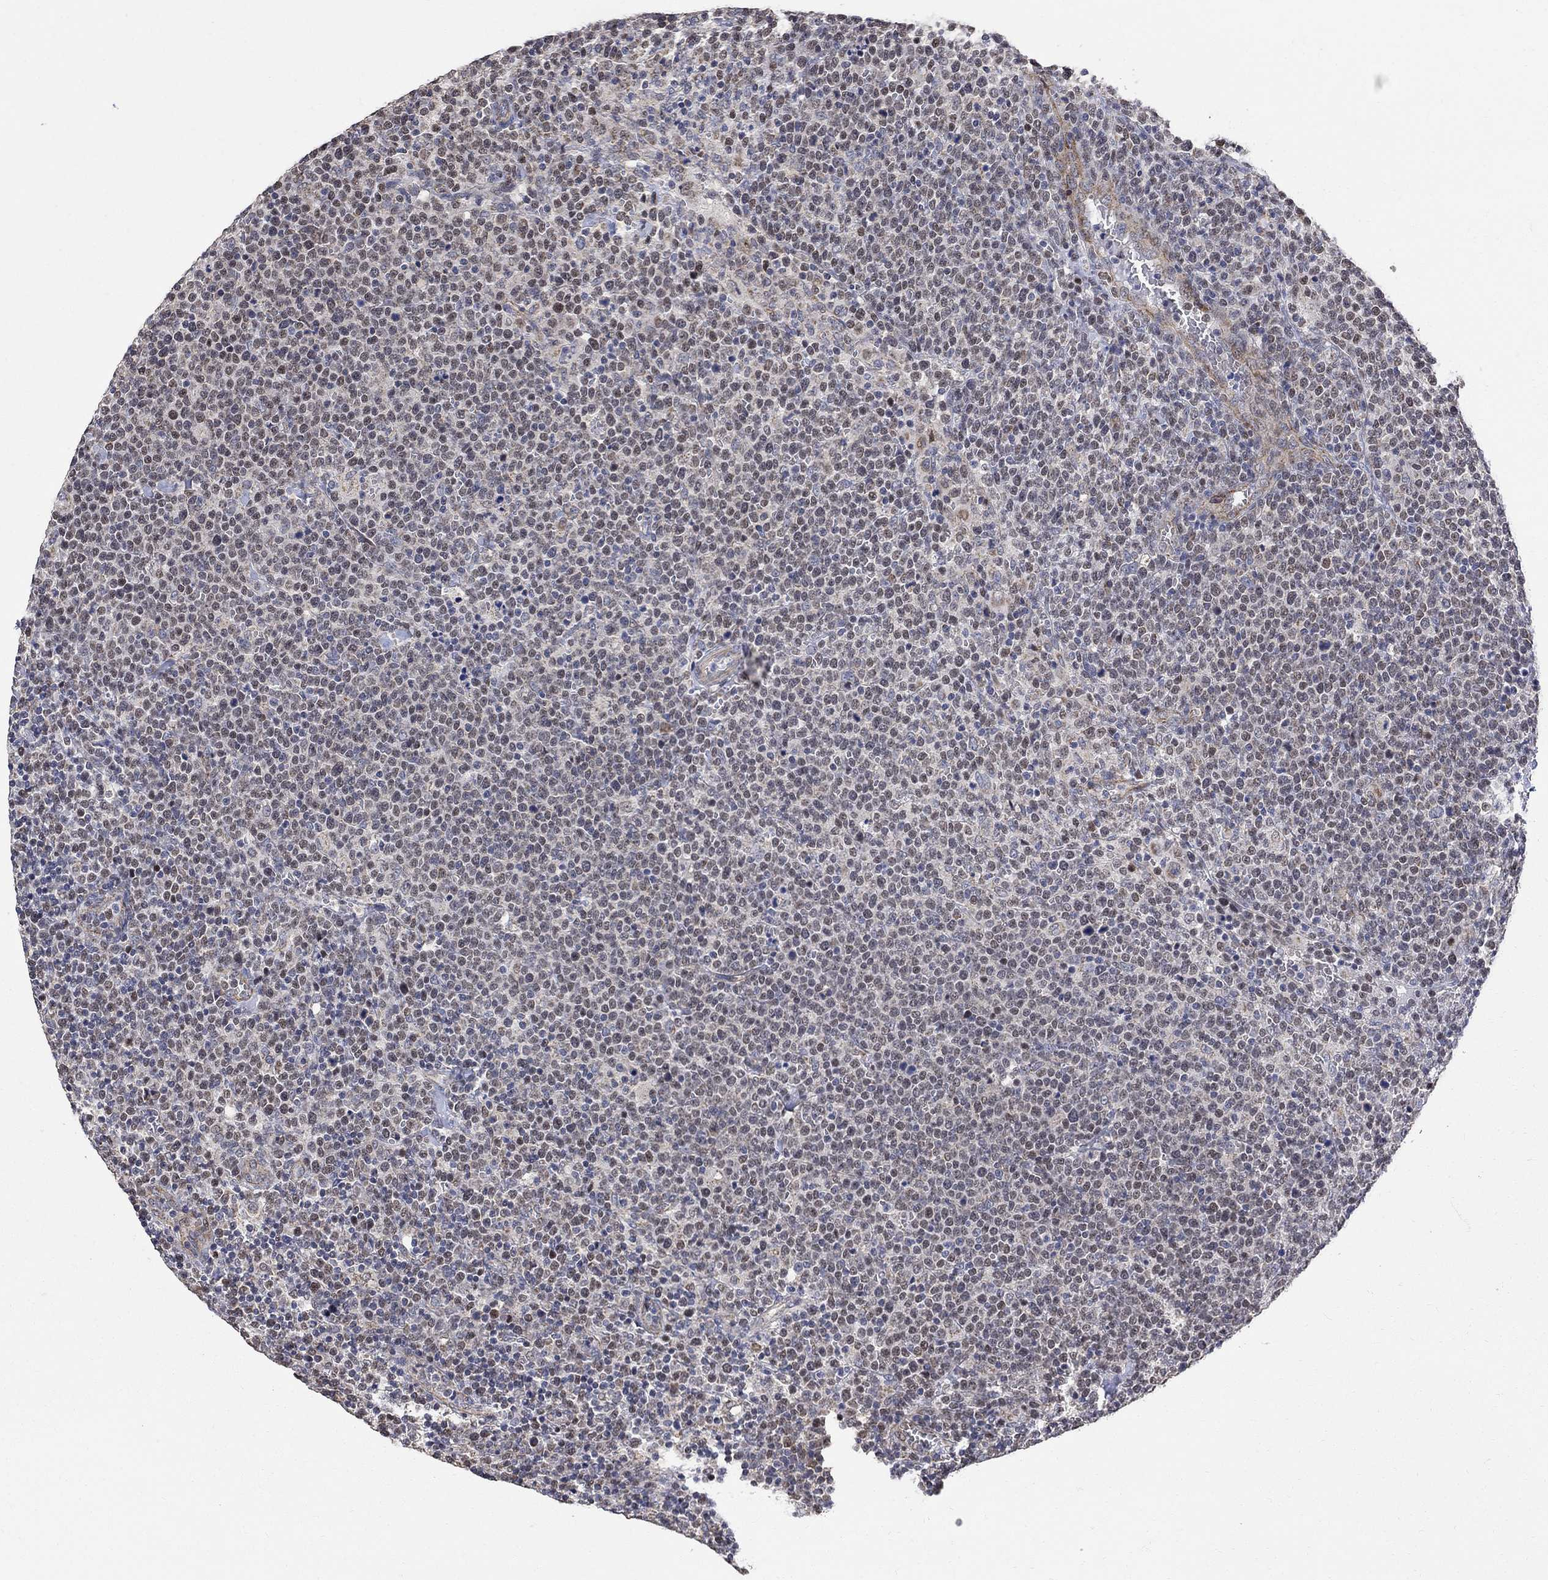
{"staining": {"intensity": "negative", "quantity": "none", "location": "none"}, "tissue": "lymphoma", "cell_type": "Tumor cells", "image_type": "cancer", "snomed": [{"axis": "morphology", "description": "Malignant lymphoma, non-Hodgkin's type, High grade"}, {"axis": "topography", "description": "Lymph node"}], "caption": "DAB immunohistochemical staining of lymphoma demonstrates no significant positivity in tumor cells. (Immunohistochemistry, brightfield microscopy, high magnification).", "gene": "ANKRA2", "patient": {"sex": "male", "age": 61}}